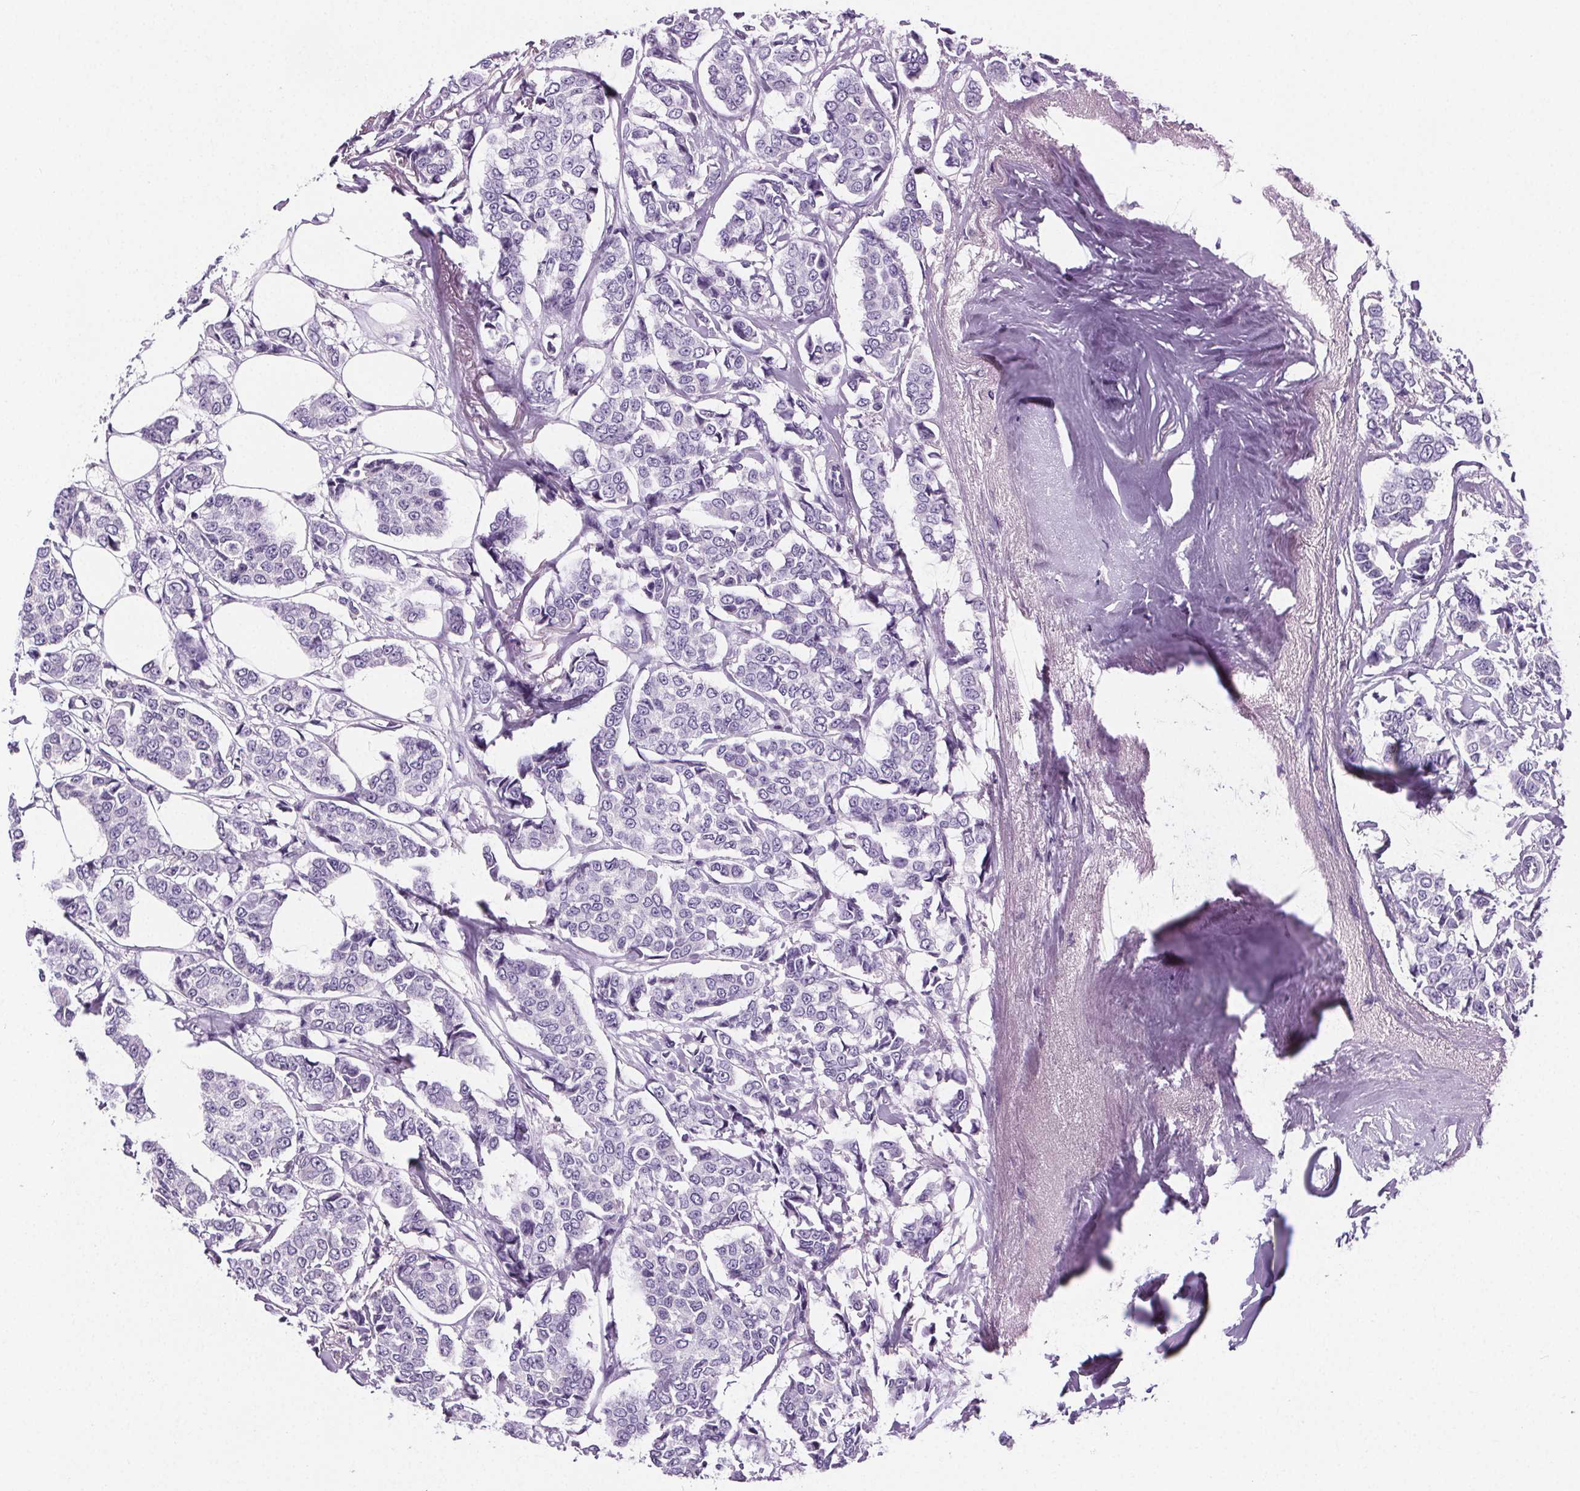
{"staining": {"intensity": "negative", "quantity": "none", "location": "none"}, "tissue": "breast cancer", "cell_type": "Tumor cells", "image_type": "cancer", "snomed": [{"axis": "morphology", "description": "Duct carcinoma"}, {"axis": "topography", "description": "Breast"}], "caption": "IHC image of neoplastic tissue: human breast cancer stained with DAB displays no significant protein expression in tumor cells.", "gene": "CD5L", "patient": {"sex": "female", "age": 94}}